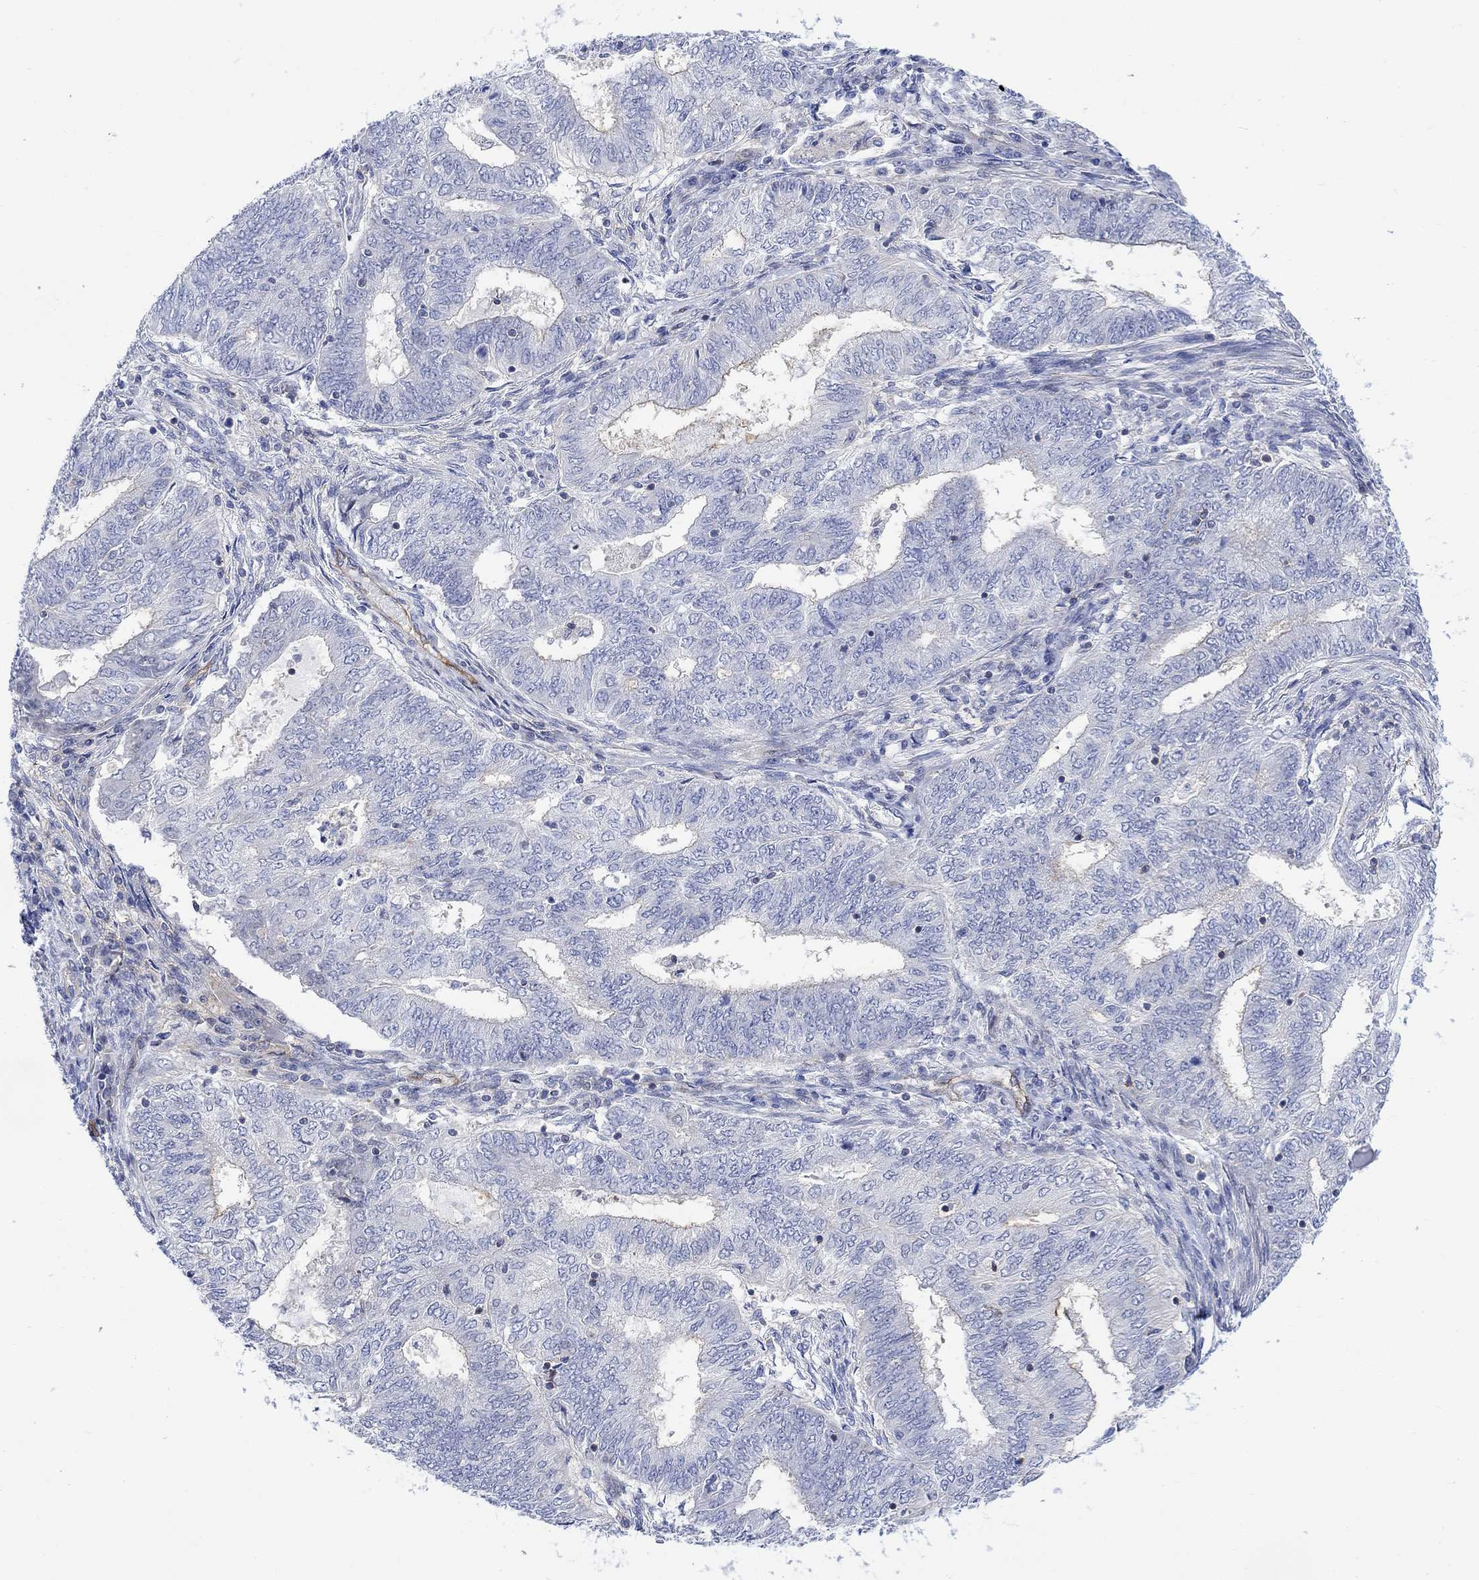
{"staining": {"intensity": "negative", "quantity": "none", "location": "none"}, "tissue": "endometrial cancer", "cell_type": "Tumor cells", "image_type": "cancer", "snomed": [{"axis": "morphology", "description": "Adenocarcinoma, NOS"}, {"axis": "topography", "description": "Endometrium"}], "caption": "High power microscopy histopathology image of an immunohistochemistry histopathology image of endometrial cancer (adenocarcinoma), revealing no significant staining in tumor cells.", "gene": "ARSK", "patient": {"sex": "female", "age": 62}}